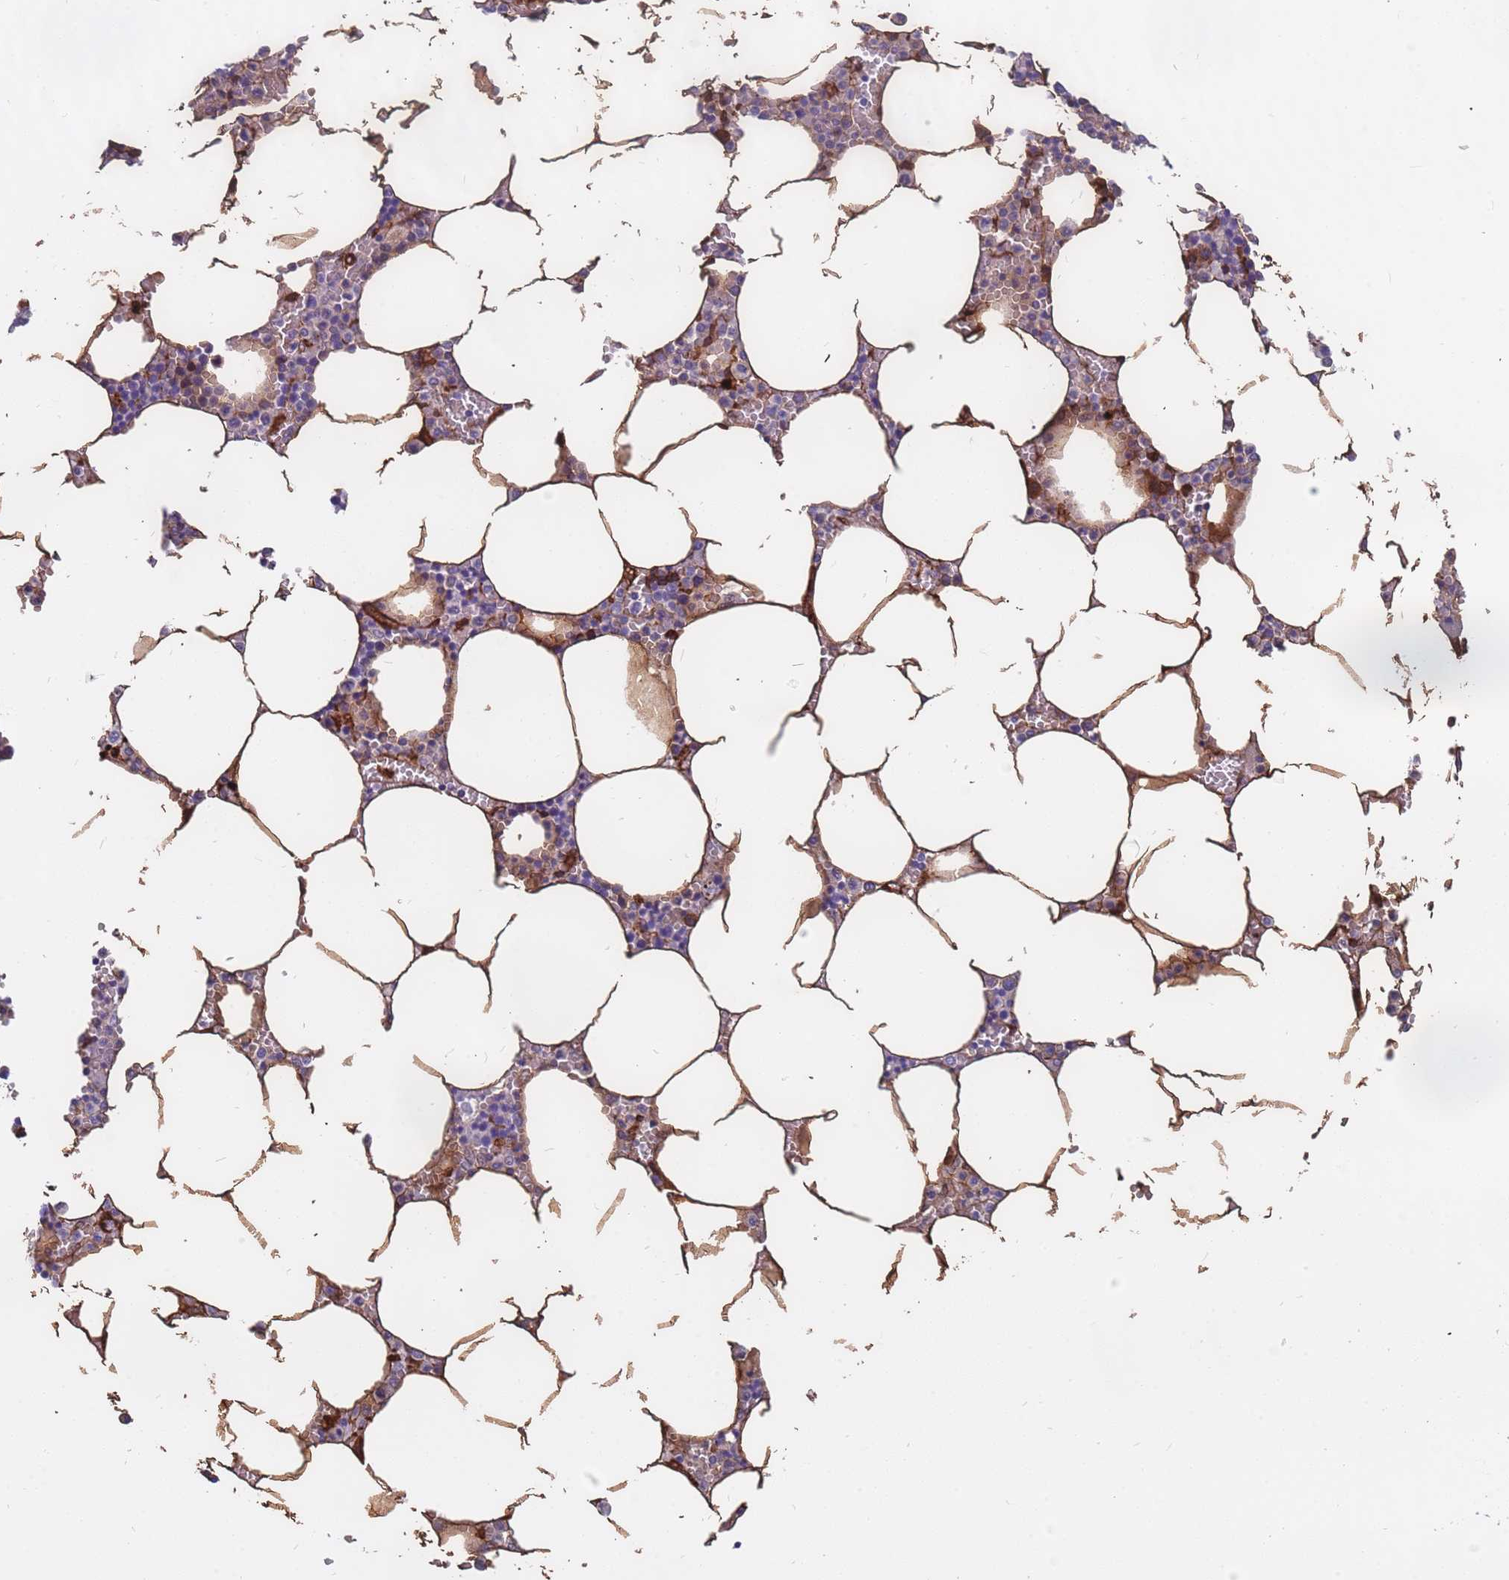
{"staining": {"intensity": "moderate", "quantity": "<25%", "location": "cytoplasmic/membranous"}, "tissue": "bone marrow", "cell_type": "Hematopoietic cells", "image_type": "normal", "snomed": [{"axis": "morphology", "description": "Normal tissue, NOS"}, {"axis": "topography", "description": "Bone marrow"}], "caption": "Immunohistochemical staining of benign bone marrow demonstrates moderate cytoplasmic/membranous protein expression in about <25% of hematopoietic cells.", "gene": "EHD2", "patient": {"sex": "male", "age": 70}}